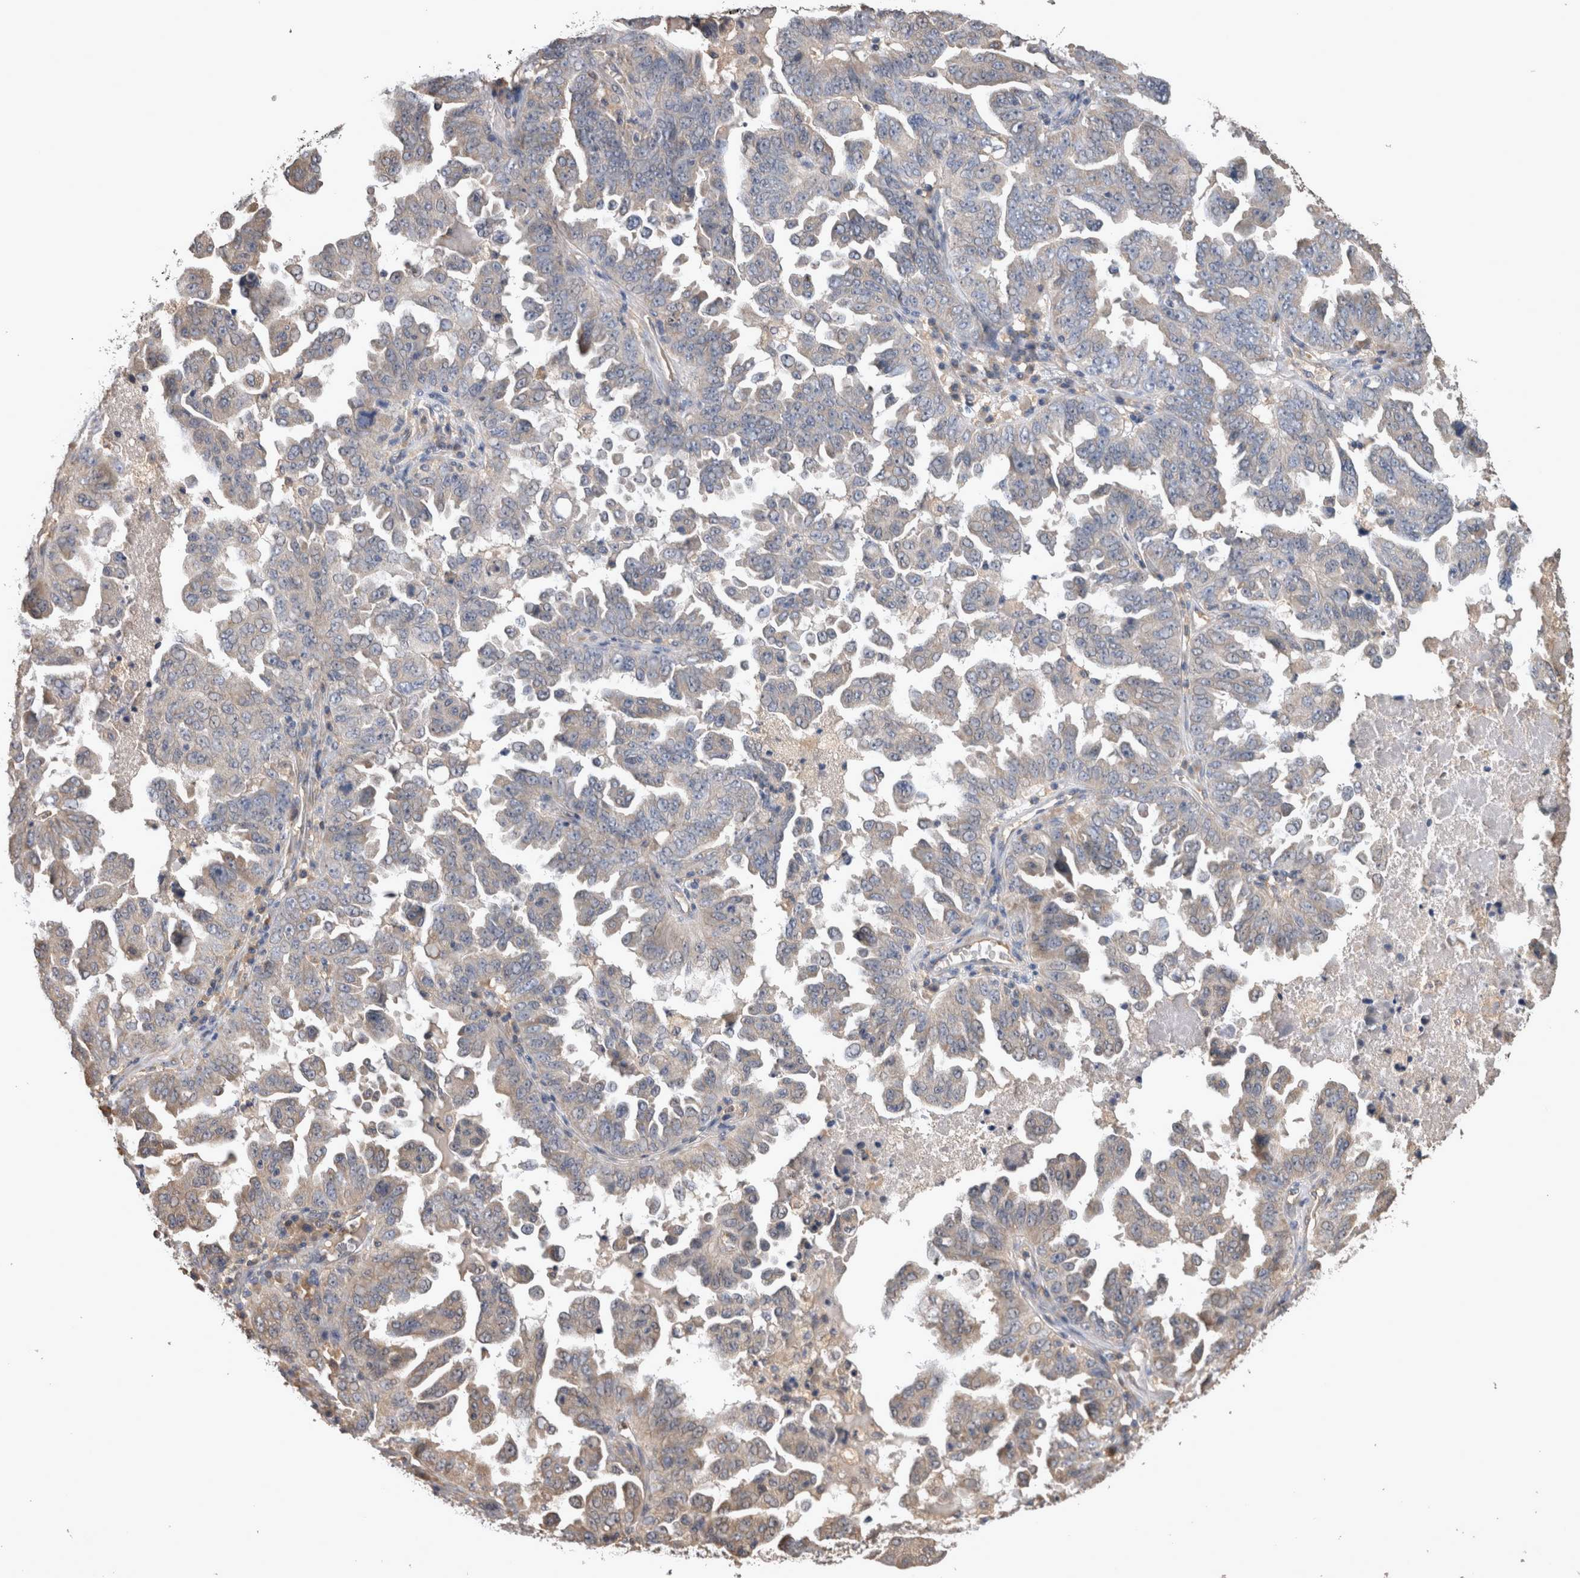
{"staining": {"intensity": "negative", "quantity": "none", "location": "none"}, "tissue": "ovarian cancer", "cell_type": "Tumor cells", "image_type": "cancer", "snomed": [{"axis": "morphology", "description": "Carcinoma, endometroid"}, {"axis": "topography", "description": "Ovary"}], "caption": "Image shows no protein positivity in tumor cells of endometroid carcinoma (ovarian) tissue.", "gene": "TMED7", "patient": {"sex": "female", "age": 62}}